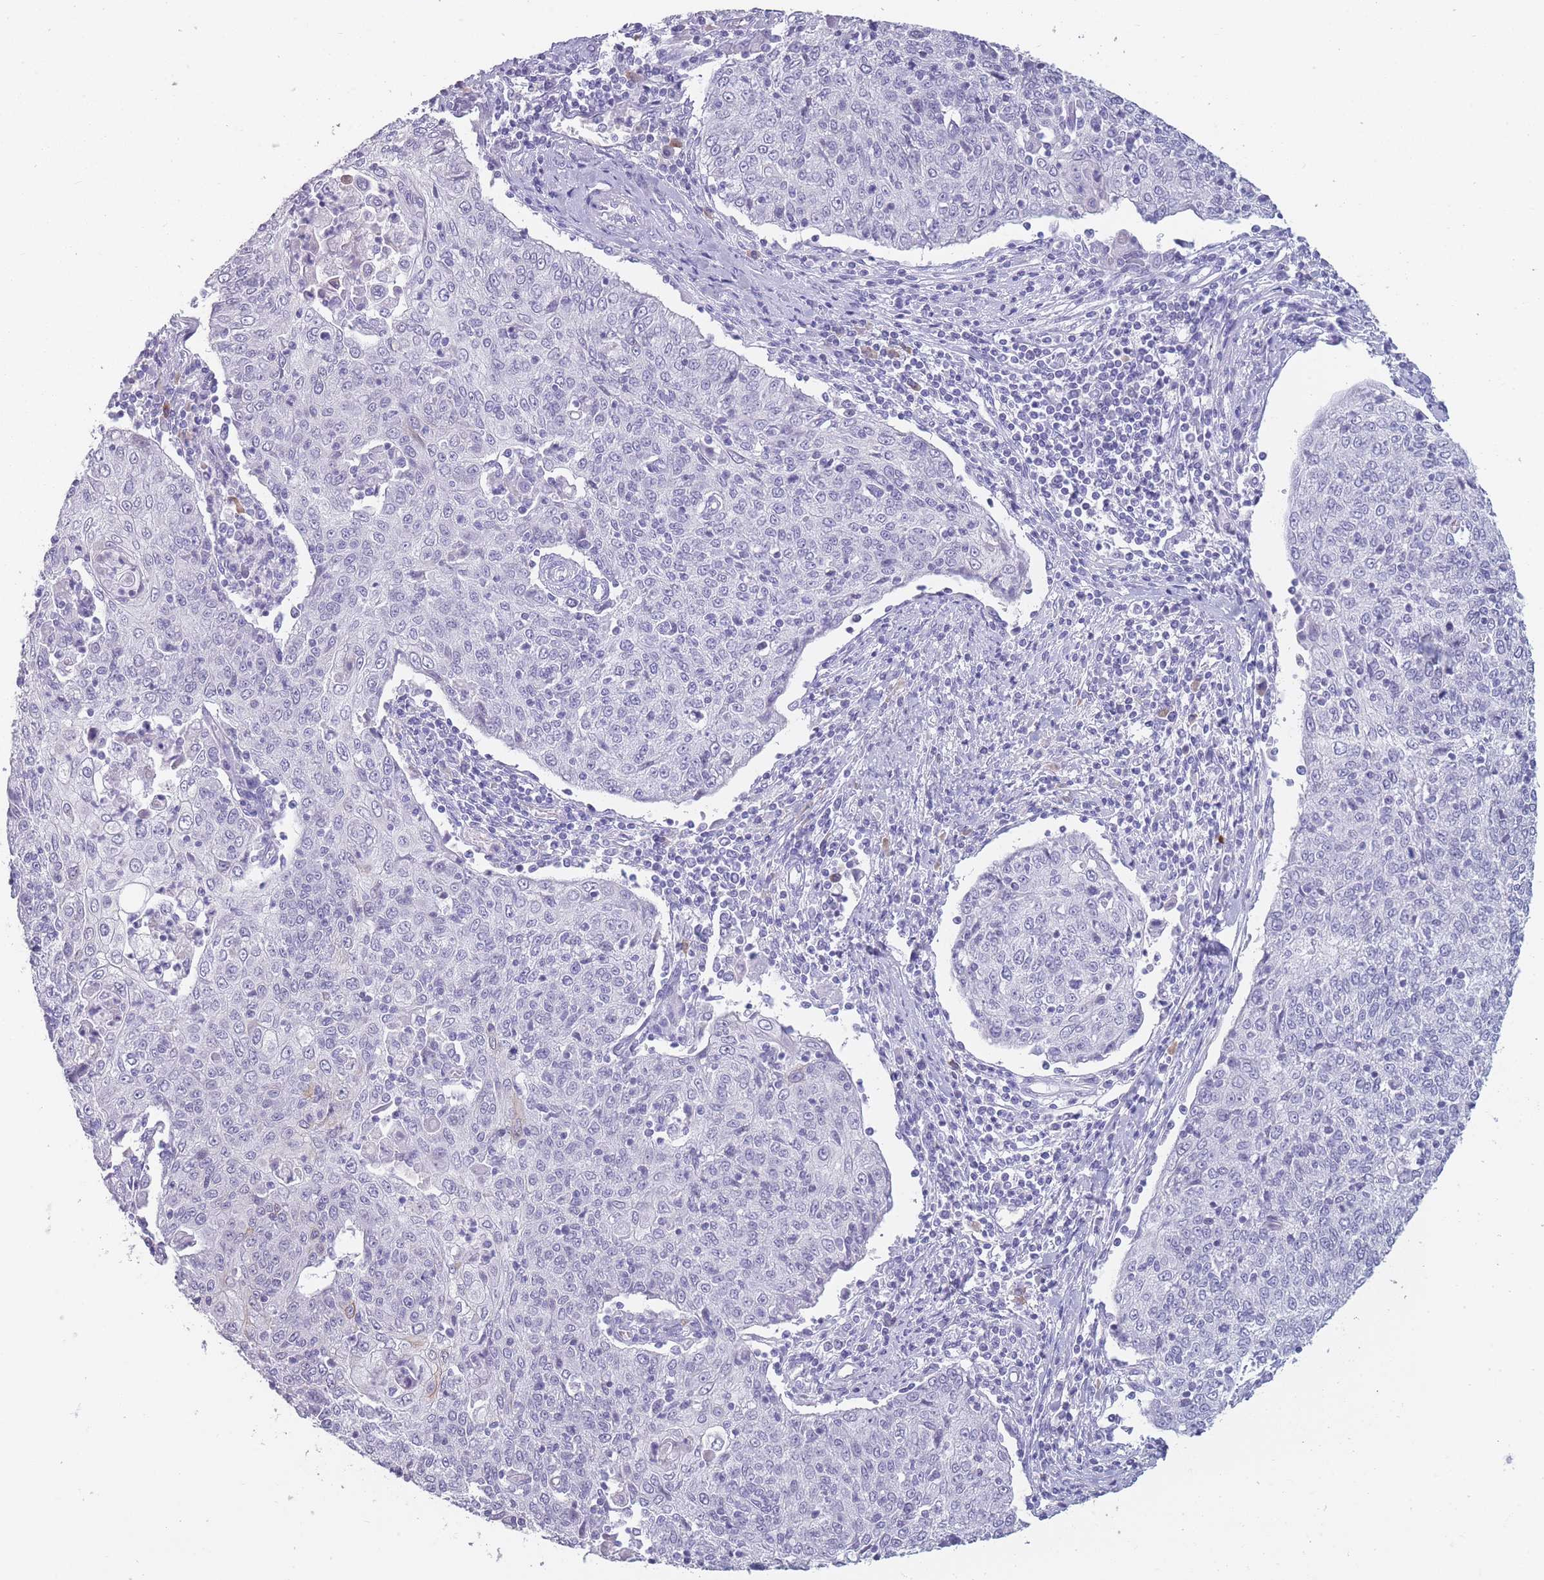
{"staining": {"intensity": "negative", "quantity": "none", "location": "none"}, "tissue": "cervical cancer", "cell_type": "Tumor cells", "image_type": "cancer", "snomed": [{"axis": "morphology", "description": "Squamous cell carcinoma, NOS"}, {"axis": "topography", "description": "Cervix"}], "caption": "Cervical cancer was stained to show a protein in brown. There is no significant positivity in tumor cells. (DAB (3,3'-diaminobenzidine) IHC, high magnification).", "gene": "DCANP1", "patient": {"sex": "female", "age": 48}}